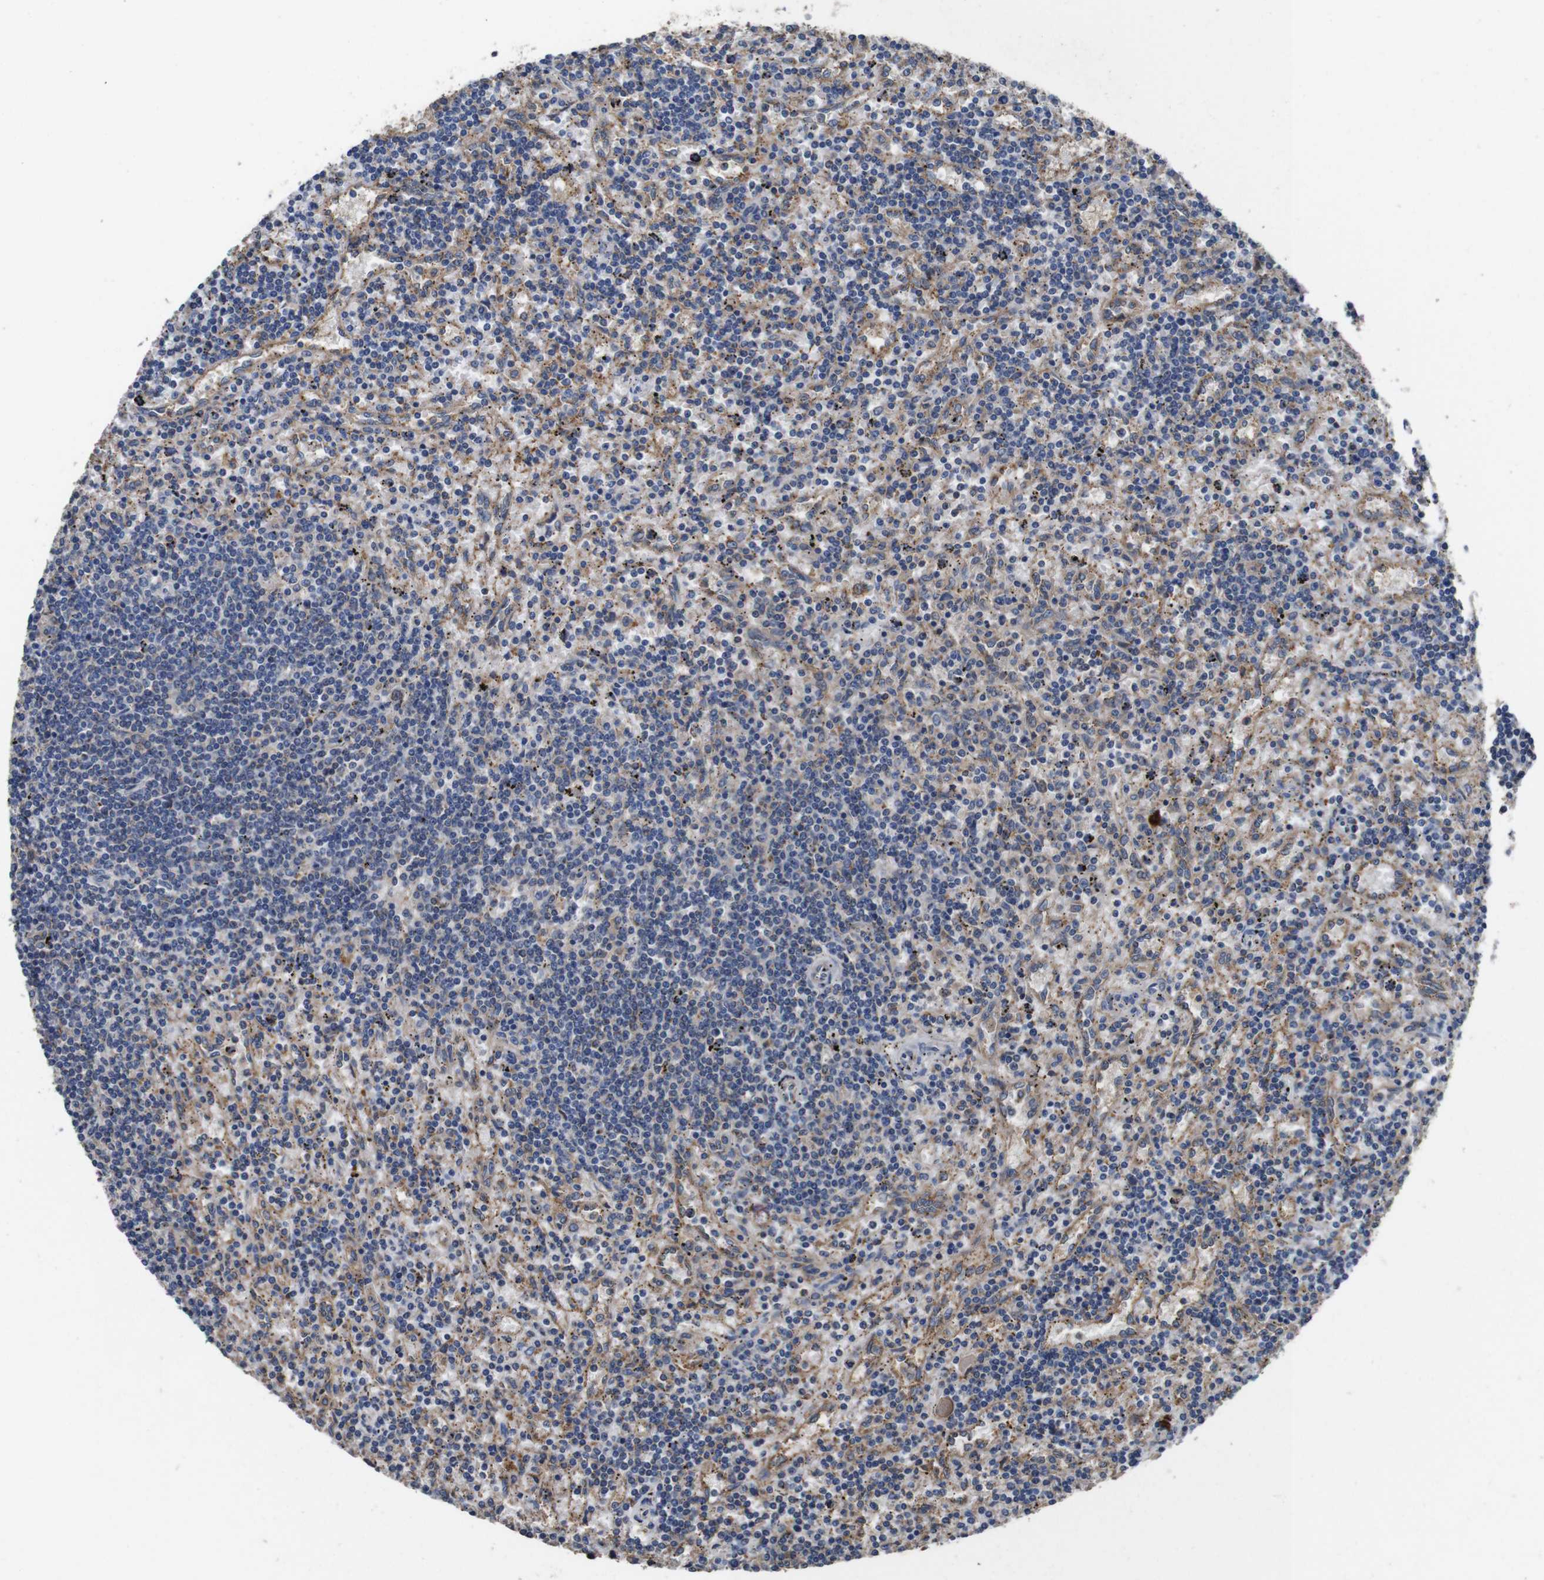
{"staining": {"intensity": "negative", "quantity": "none", "location": "none"}, "tissue": "lymphoma", "cell_type": "Tumor cells", "image_type": "cancer", "snomed": [{"axis": "morphology", "description": "Malignant lymphoma, non-Hodgkin's type, Low grade"}, {"axis": "topography", "description": "Spleen"}], "caption": "A high-resolution photomicrograph shows IHC staining of low-grade malignant lymphoma, non-Hodgkin's type, which exhibits no significant staining in tumor cells. (IHC, brightfield microscopy, high magnification).", "gene": "GLIPR1", "patient": {"sex": "male", "age": 76}}